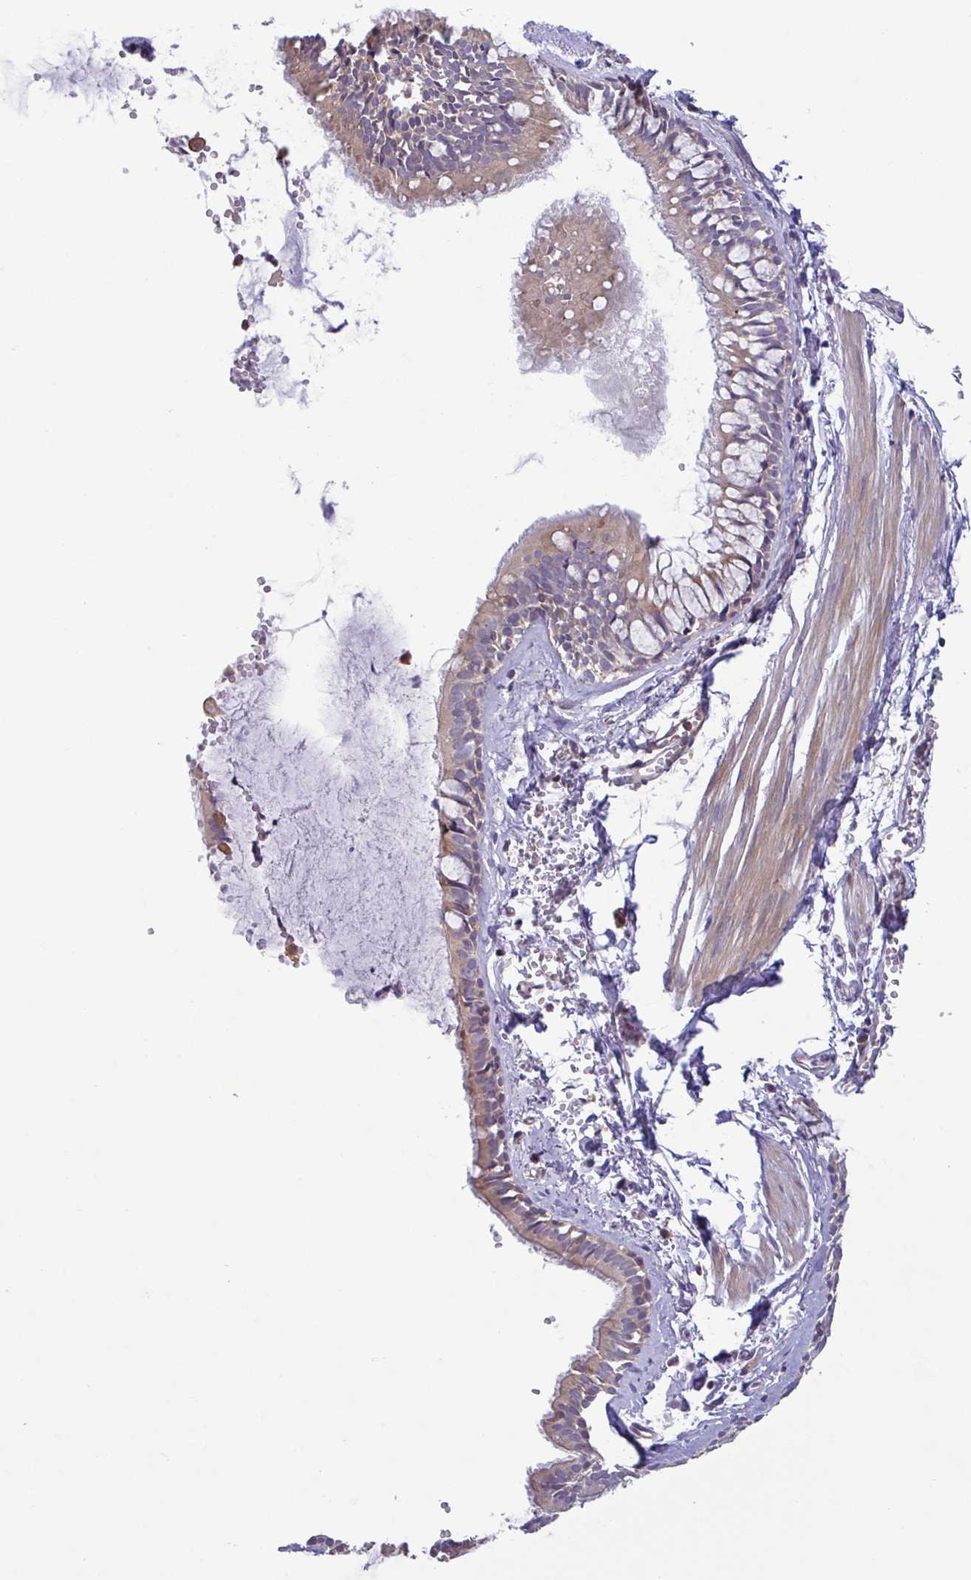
{"staining": {"intensity": "moderate", "quantity": ">75%", "location": "cytoplasmic/membranous"}, "tissue": "bronchus", "cell_type": "Respiratory epithelial cells", "image_type": "normal", "snomed": [{"axis": "morphology", "description": "Normal tissue, NOS"}, {"axis": "topography", "description": "Bronchus"}], "caption": "A medium amount of moderate cytoplasmic/membranous positivity is seen in about >75% of respiratory epithelial cells in normal bronchus.", "gene": "LMF2", "patient": {"sex": "female", "age": 59}}